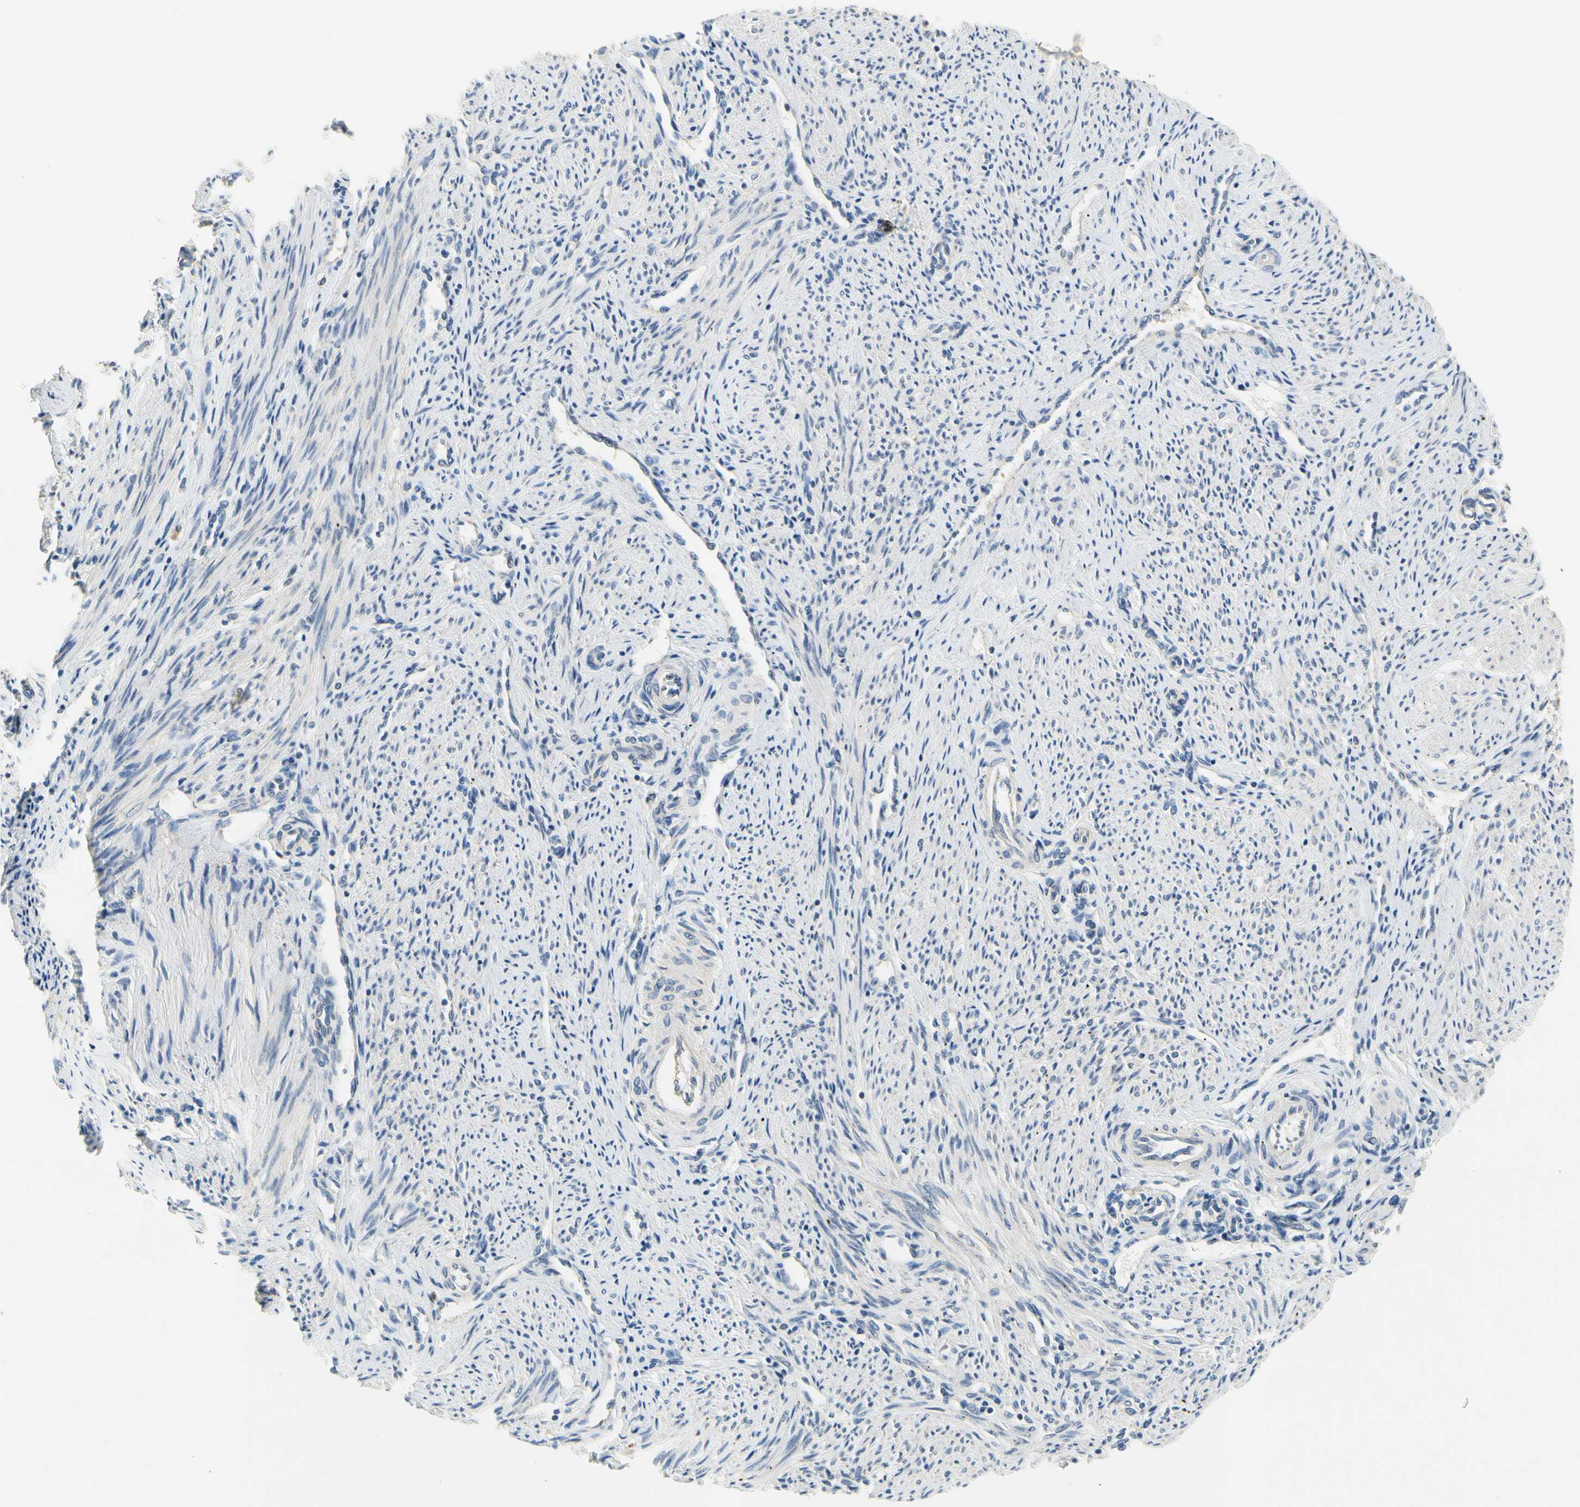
{"staining": {"intensity": "moderate", "quantity": "25%-75%", "location": "cytoplasmic/membranous"}, "tissue": "endometrium", "cell_type": "Cells in endometrial stroma", "image_type": "normal", "snomed": [{"axis": "morphology", "description": "Normal tissue, NOS"}, {"axis": "topography", "description": "Endometrium"}], "caption": "DAB (3,3'-diaminobenzidine) immunohistochemical staining of benign endometrium reveals moderate cytoplasmic/membranous protein staining in about 25%-75% of cells in endometrial stroma.", "gene": "LRRC47", "patient": {"sex": "female", "age": 42}}